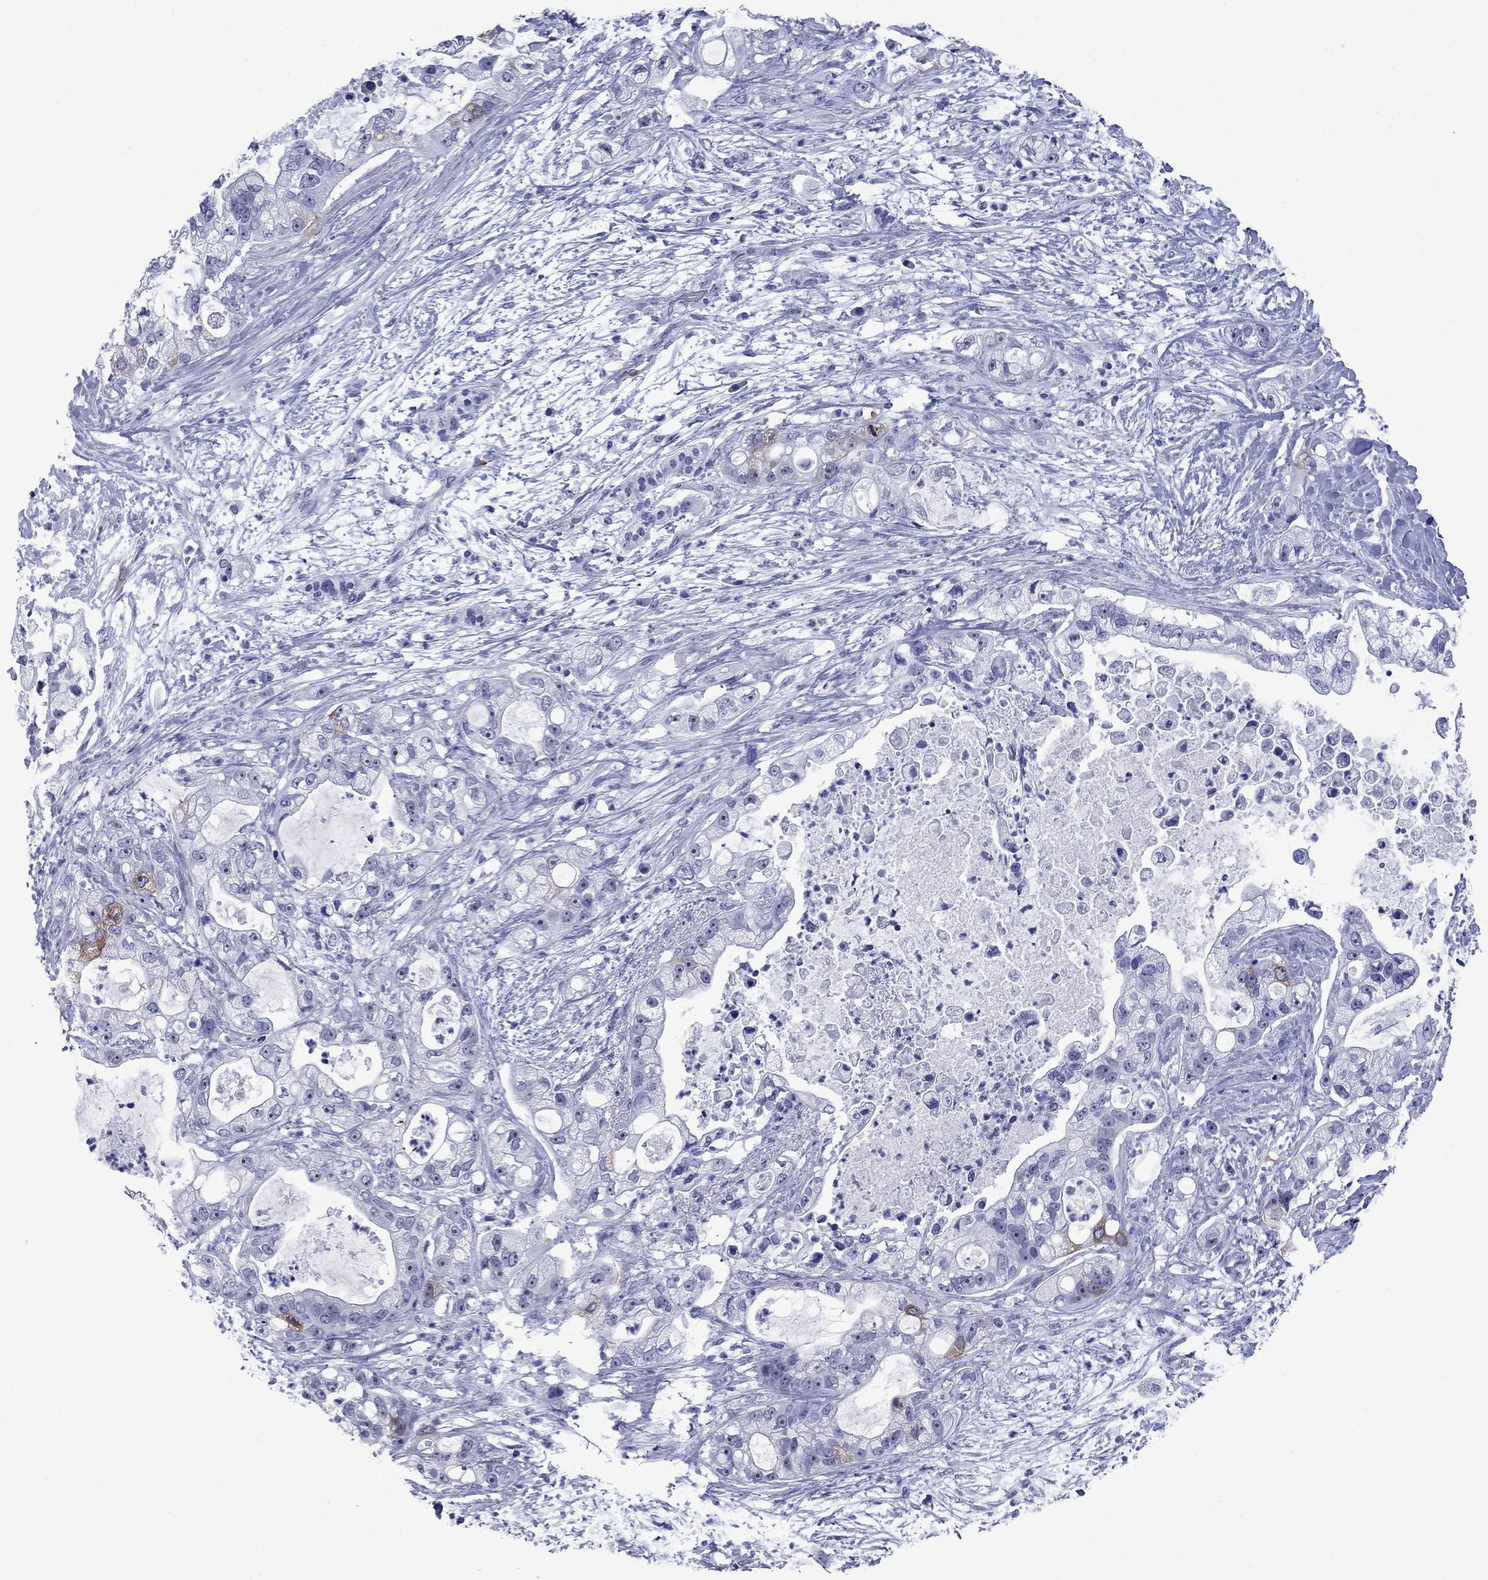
{"staining": {"intensity": "moderate", "quantity": "<25%", "location": "cytoplasmic/membranous"}, "tissue": "pancreatic cancer", "cell_type": "Tumor cells", "image_type": "cancer", "snomed": [{"axis": "morphology", "description": "Adenocarcinoma, NOS"}, {"axis": "topography", "description": "Pancreas"}], "caption": "Protein staining of pancreatic cancer tissue exhibits moderate cytoplasmic/membranous positivity in approximately <25% of tumor cells. (brown staining indicates protein expression, while blue staining denotes nuclei).", "gene": "TACC3", "patient": {"sex": "female", "age": 69}}